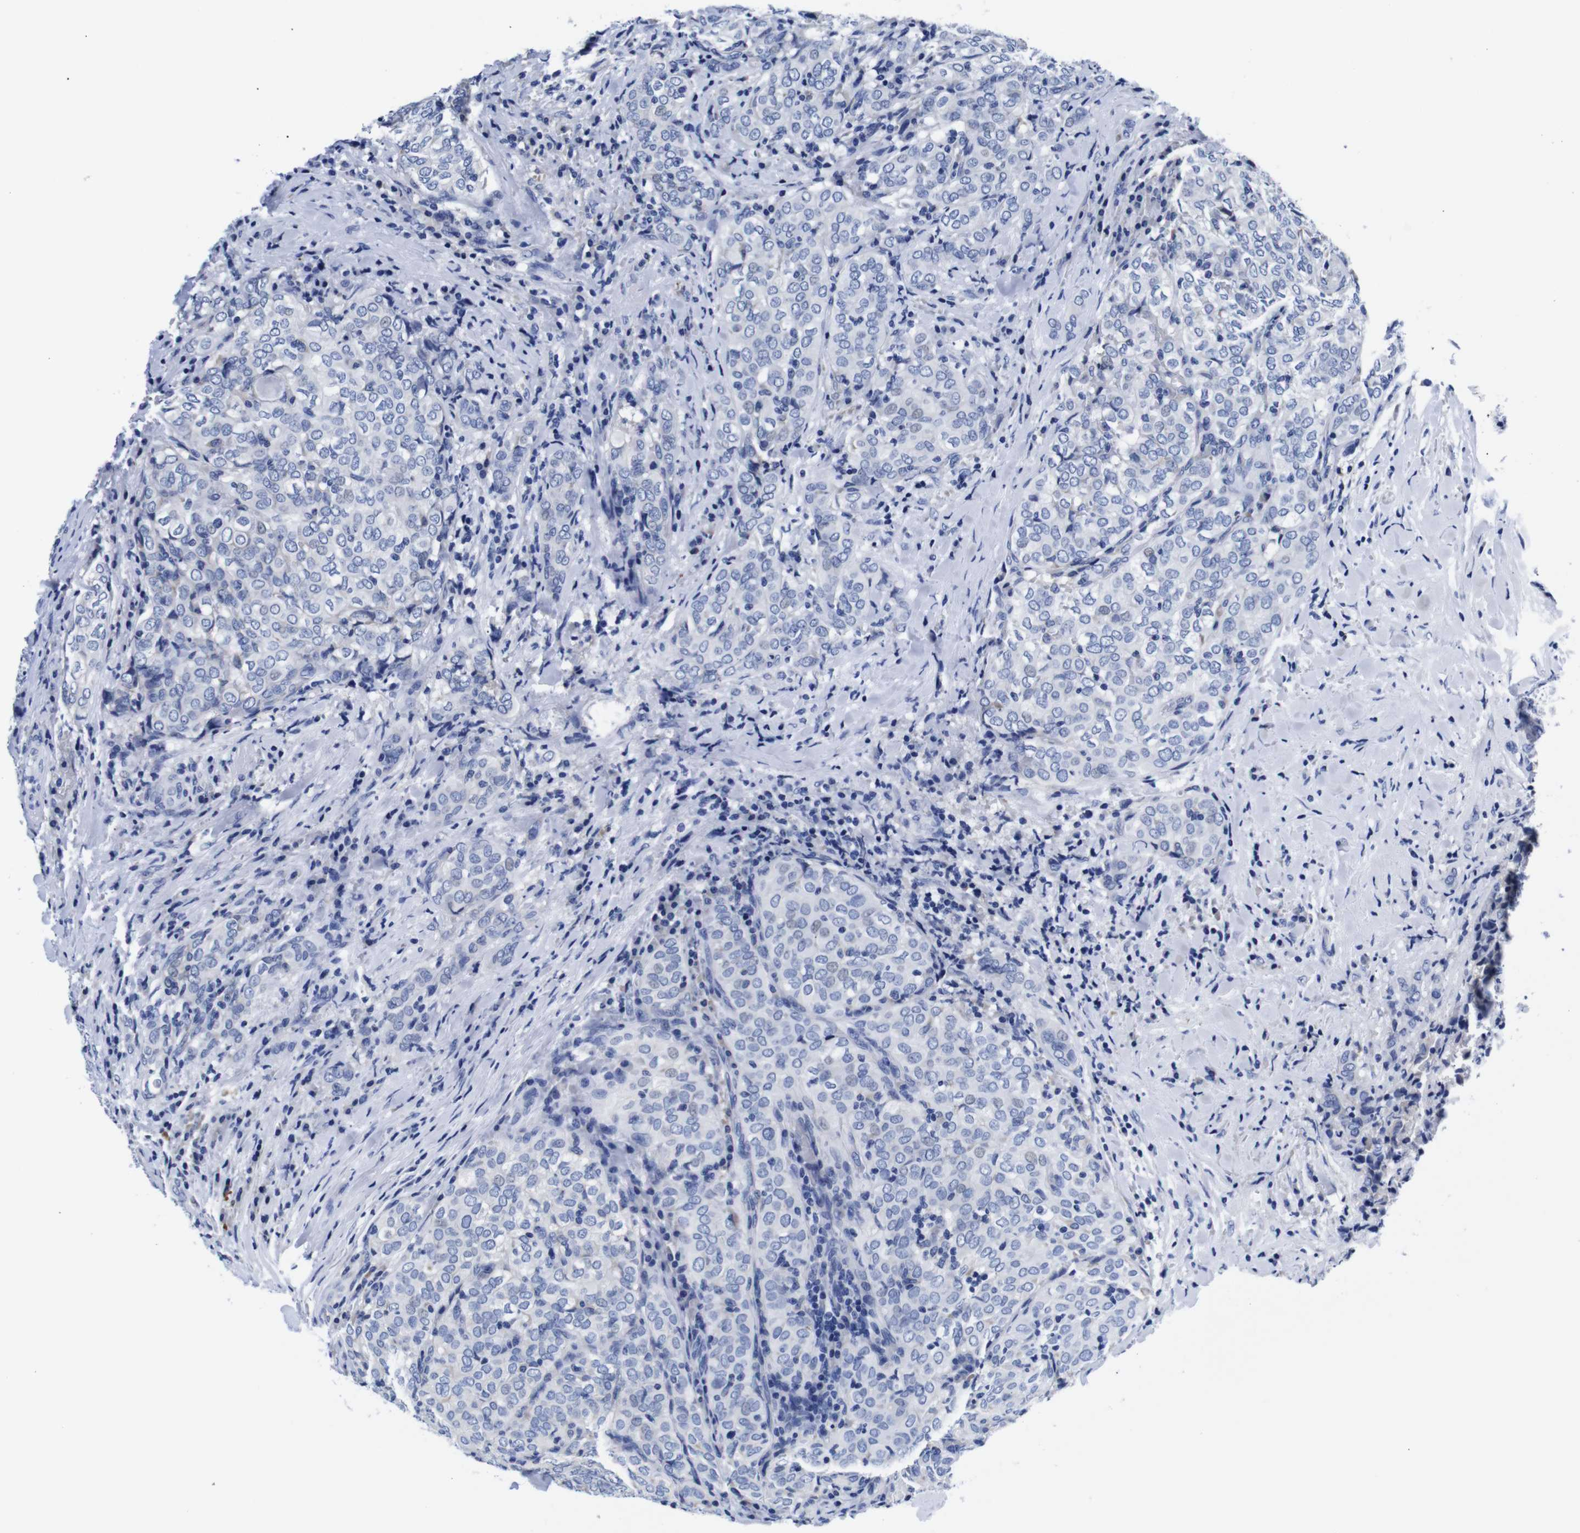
{"staining": {"intensity": "negative", "quantity": "none", "location": "none"}, "tissue": "thyroid cancer", "cell_type": "Tumor cells", "image_type": "cancer", "snomed": [{"axis": "morphology", "description": "Normal tissue, NOS"}, {"axis": "morphology", "description": "Papillary adenocarcinoma, NOS"}, {"axis": "topography", "description": "Thyroid gland"}], "caption": "This image is of thyroid cancer (papillary adenocarcinoma) stained with IHC to label a protein in brown with the nuclei are counter-stained blue. There is no positivity in tumor cells.", "gene": "CLEC4G", "patient": {"sex": "female", "age": 30}}